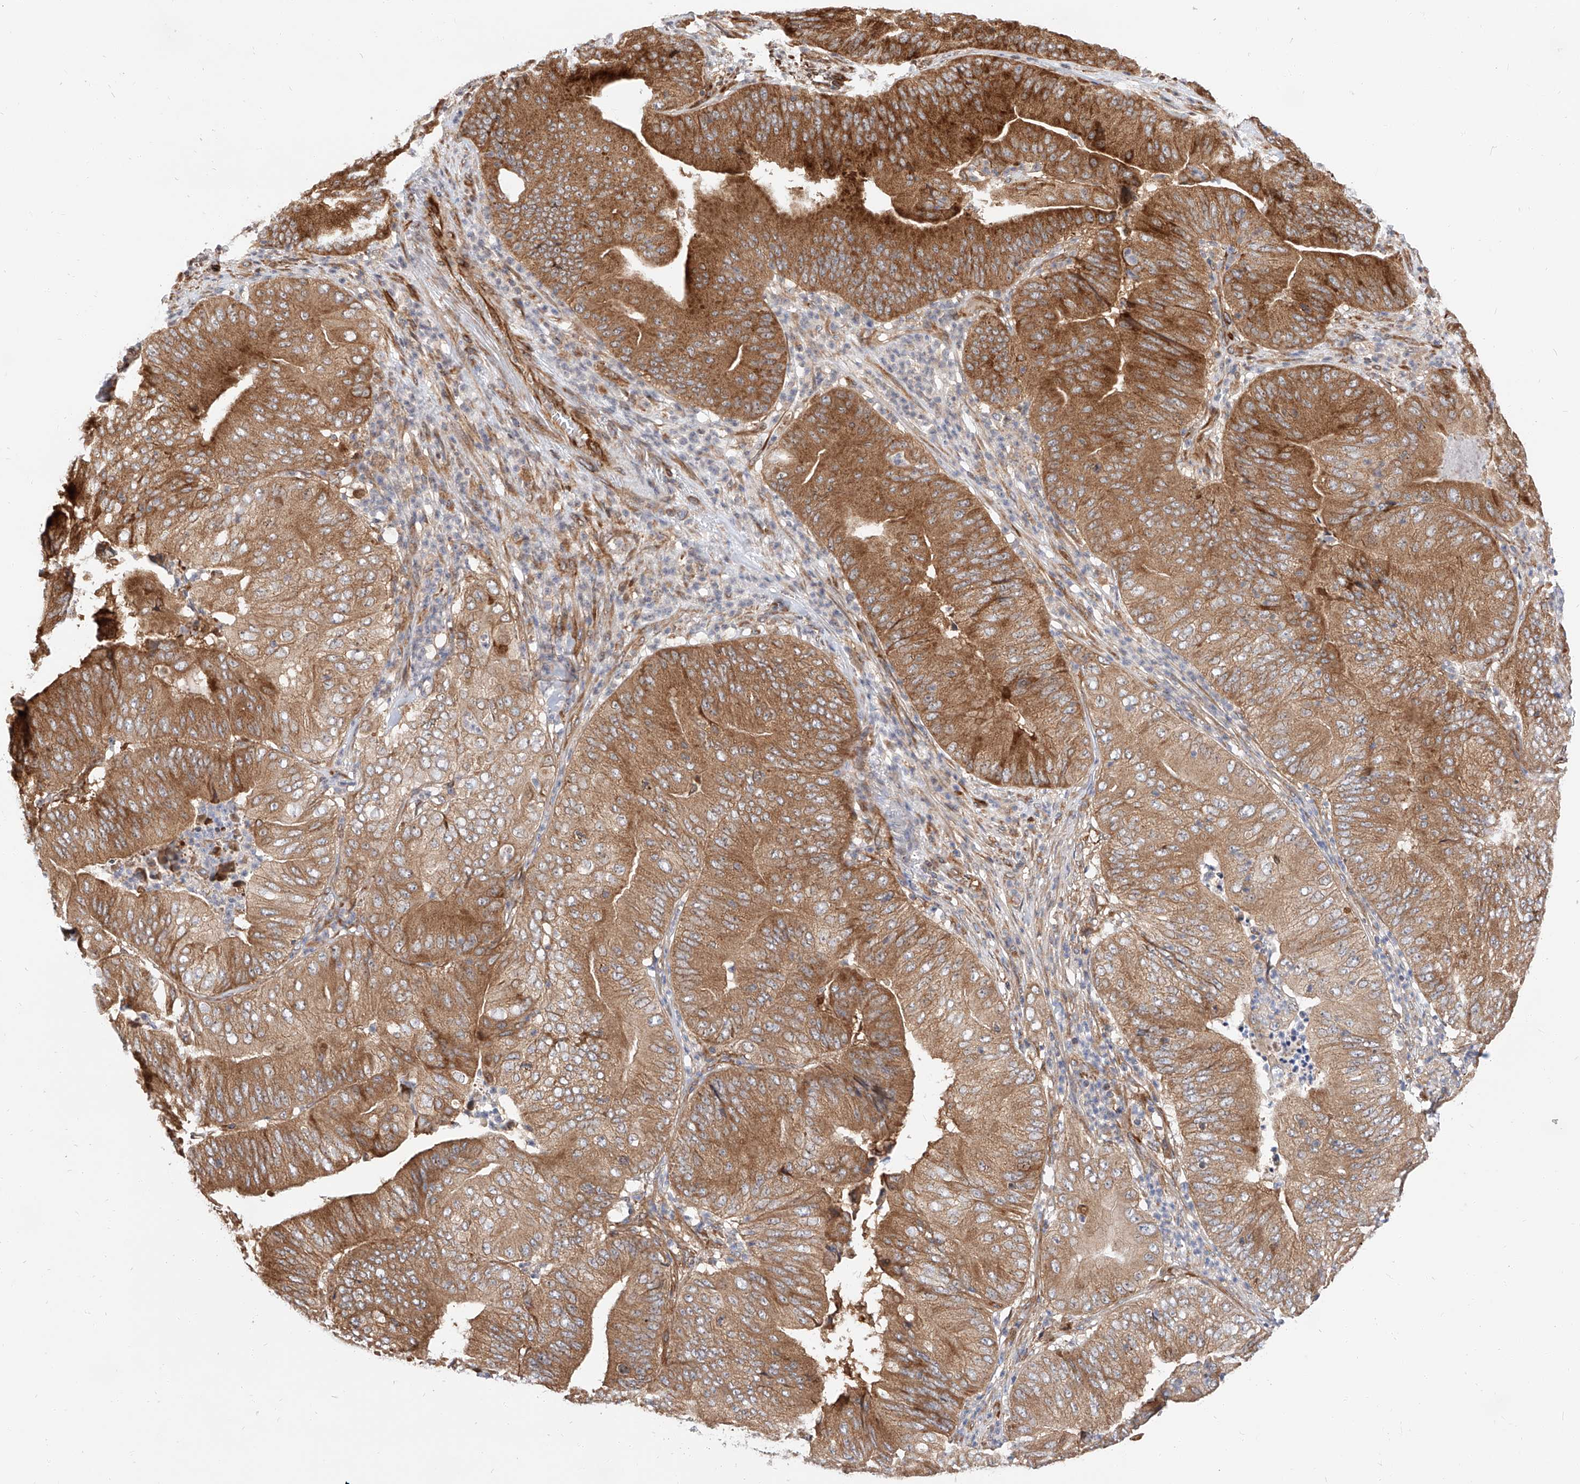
{"staining": {"intensity": "strong", "quantity": ">75%", "location": "cytoplasmic/membranous"}, "tissue": "pancreatic cancer", "cell_type": "Tumor cells", "image_type": "cancer", "snomed": [{"axis": "morphology", "description": "Adenocarcinoma, NOS"}, {"axis": "topography", "description": "Pancreas"}], "caption": "Protein positivity by immunohistochemistry shows strong cytoplasmic/membranous staining in approximately >75% of tumor cells in pancreatic cancer. (IHC, brightfield microscopy, high magnification).", "gene": "ISCA2", "patient": {"sex": "female", "age": 77}}